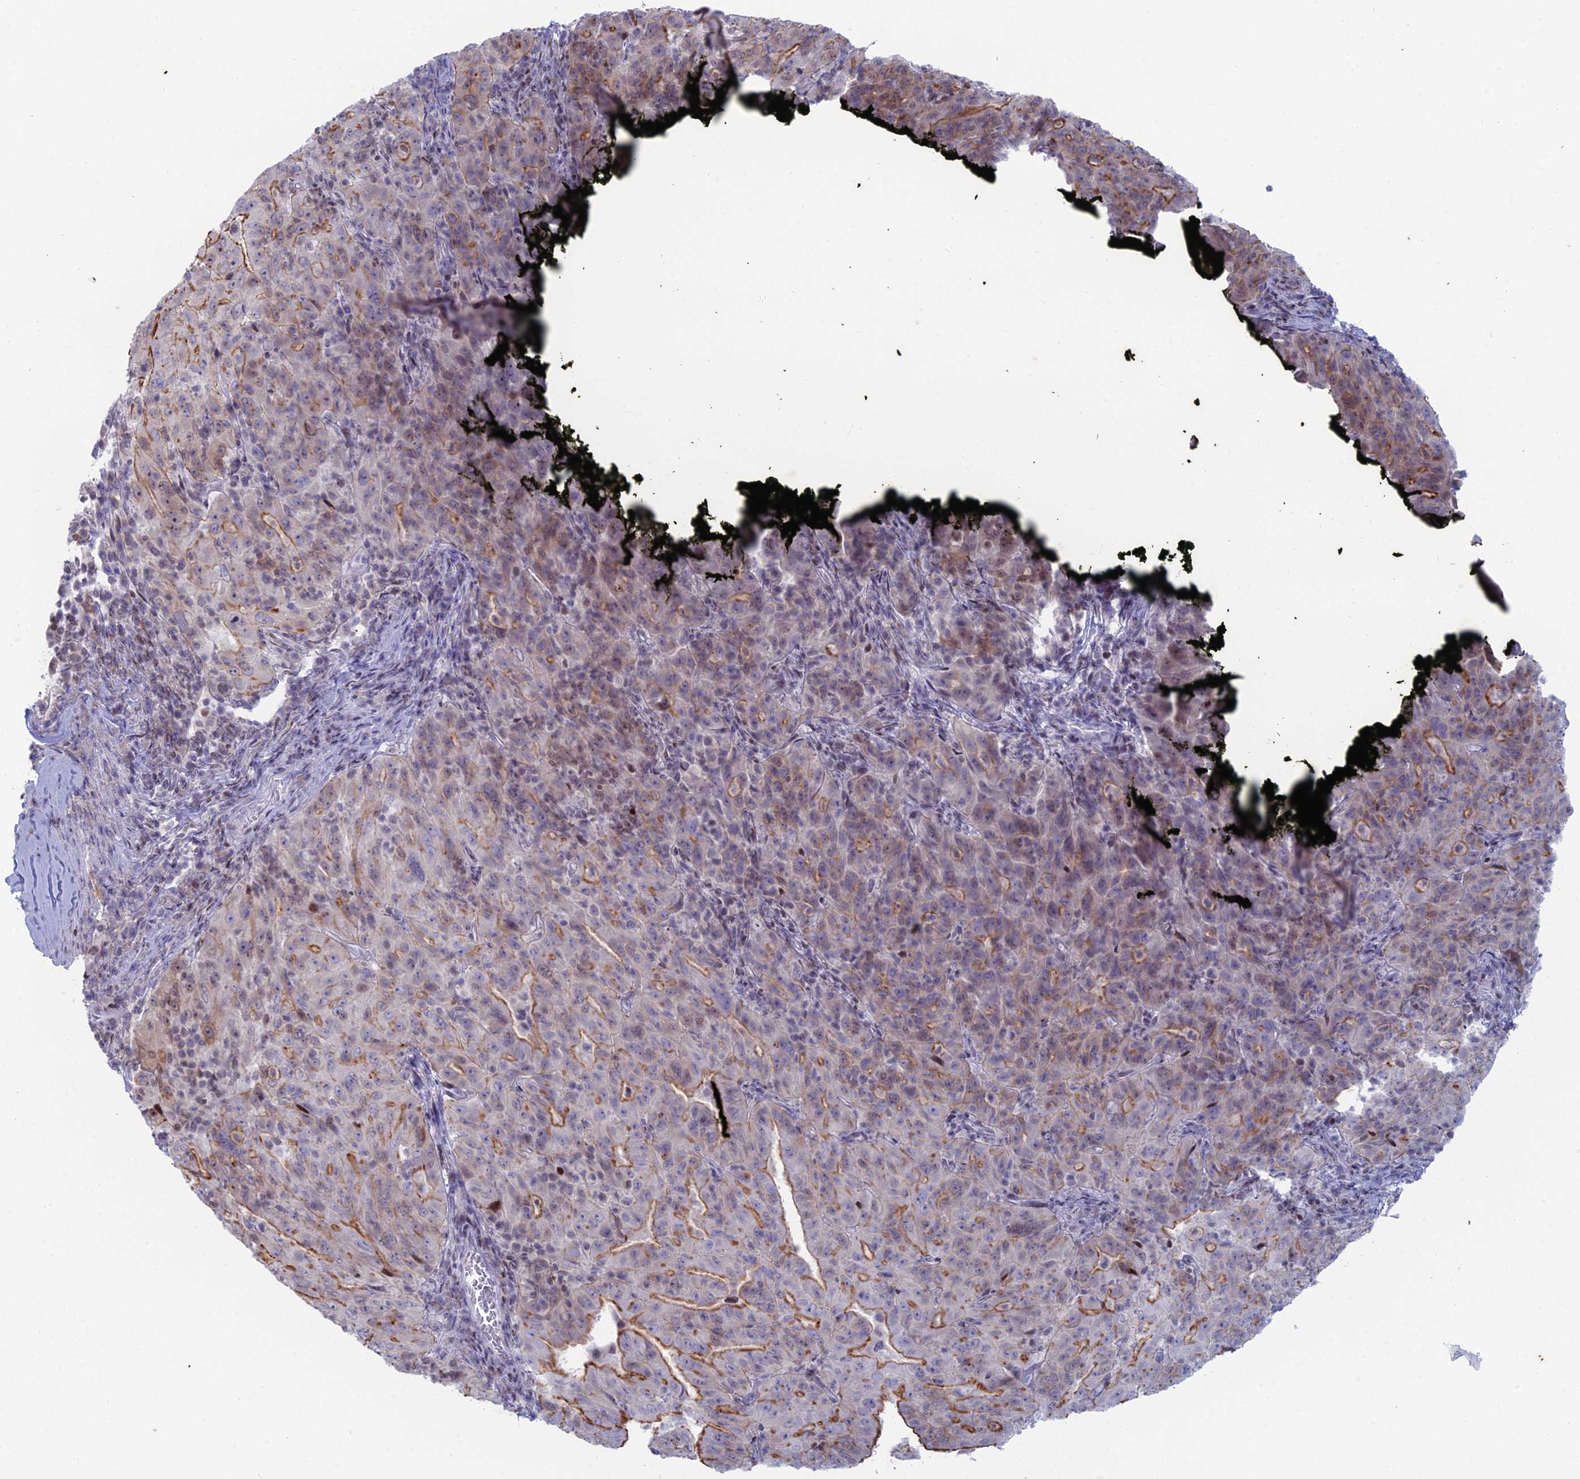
{"staining": {"intensity": "moderate", "quantity": "25%-75%", "location": "cytoplasmic/membranous"}, "tissue": "pancreatic cancer", "cell_type": "Tumor cells", "image_type": "cancer", "snomed": [{"axis": "morphology", "description": "Adenocarcinoma, NOS"}, {"axis": "topography", "description": "Pancreas"}], "caption": "Pancreatic cancer stained with DAB (3,3'-diaminobenzidine) IHC reveals medium levels of moderate cytoplasmic/membranous staining in about 25%-75% of tumor cells.", "gene": "CERS6", "patient": {"sex": "male", "age": 63}}